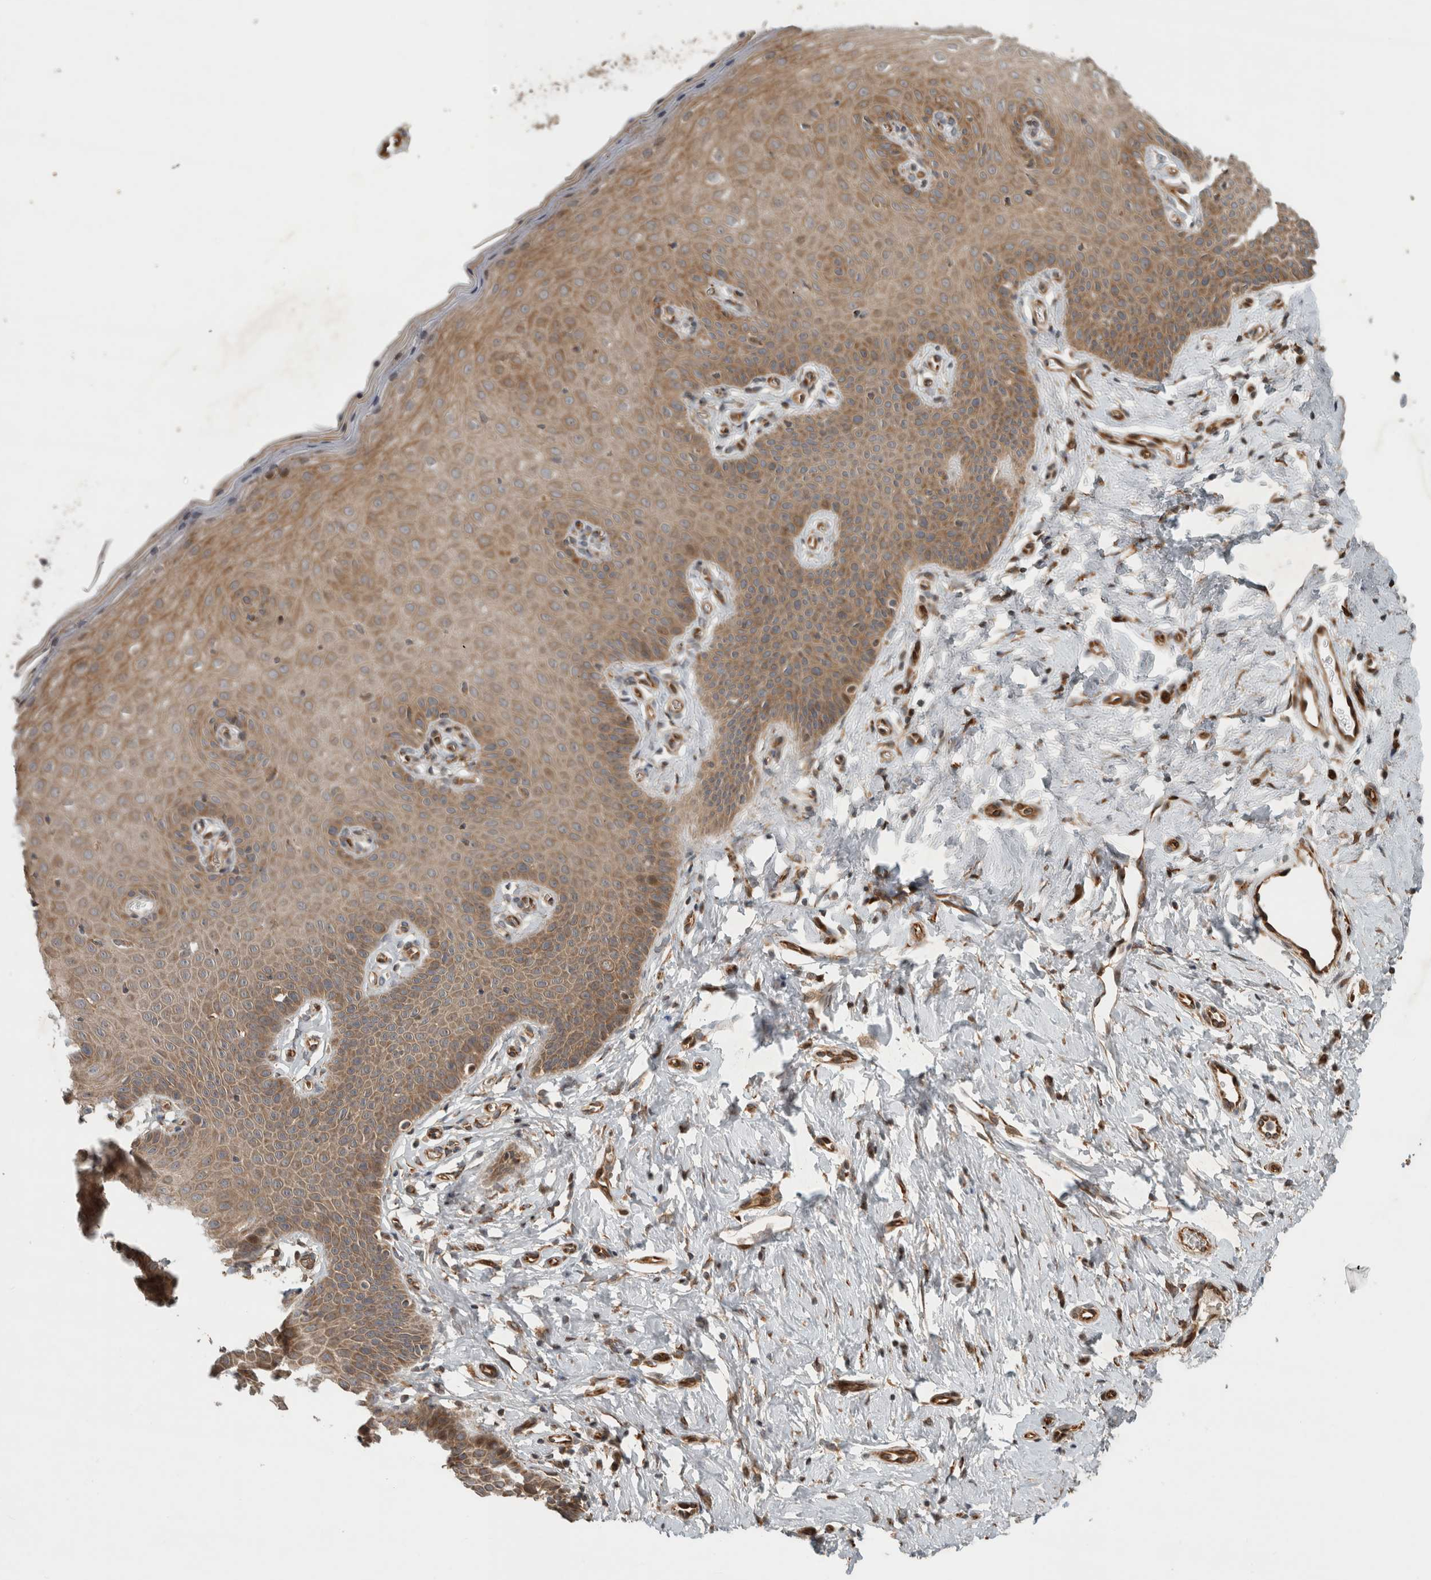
{"staining": {"intensity": "moderate", "quantity": ">75%", "location": "cytoplasmic/membranous"}, "tissue": "cervix", "cell_type": "Glandular cells", "image_type": "normal", "snomed": [{"axis": "morphology", "description": "Normal tissue, NOS"}, {"axis": "topography", "description": "Cervix"}], "caption": "IHC photomicrograph of benign cervix stained for a protein (brown), which displays medium levels of moderate cytoplasmic/membranous staining in approximately >75% of glandular cells.", "gene": "TUBD1", "patient": {"sex": "female", "age": 36}}